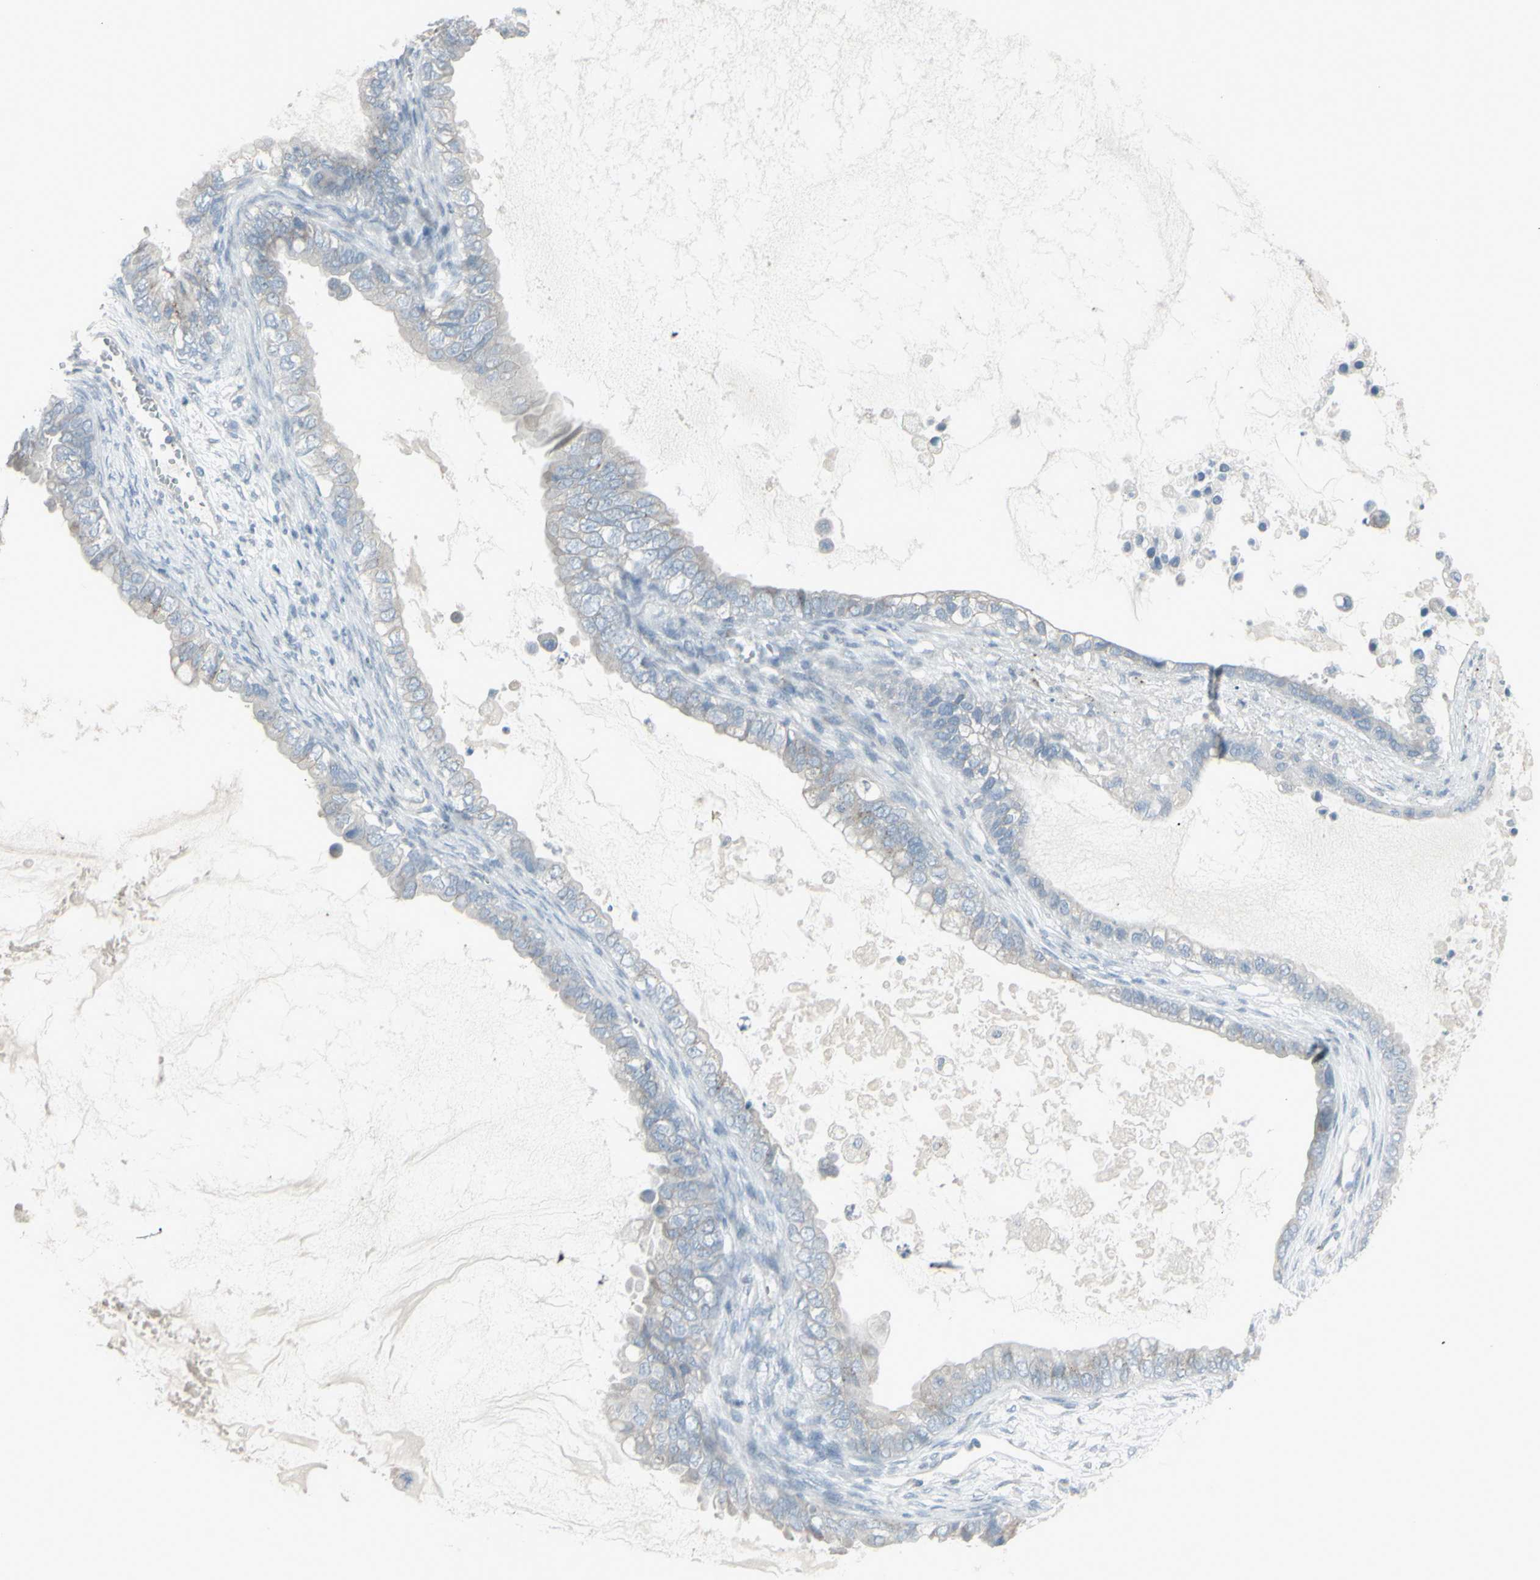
{"staining": {"intensity": "weak", "quantity": "25%-75%", "location": "cytoplasmic/membranous"}, "tissue": "ovarian cancer", "cell_type": "Tumor cells", "image_type": "cancer", "snomed": [{"axis": "morphology", "description": "Cystadenocarcinoma, mucinous, NOS"}, {"axis": "topography", "description": "Ovary"}], "caption": "Human ovarian cancer (mucinous cystadenocarcinoma) stained for a protein (brown) exhibits weak cytoplasmic/membranous positive expression in about 25%-75% of tumor cells.", "gene": "CD79B", "patient": {"sex": "female", "age": 80}}